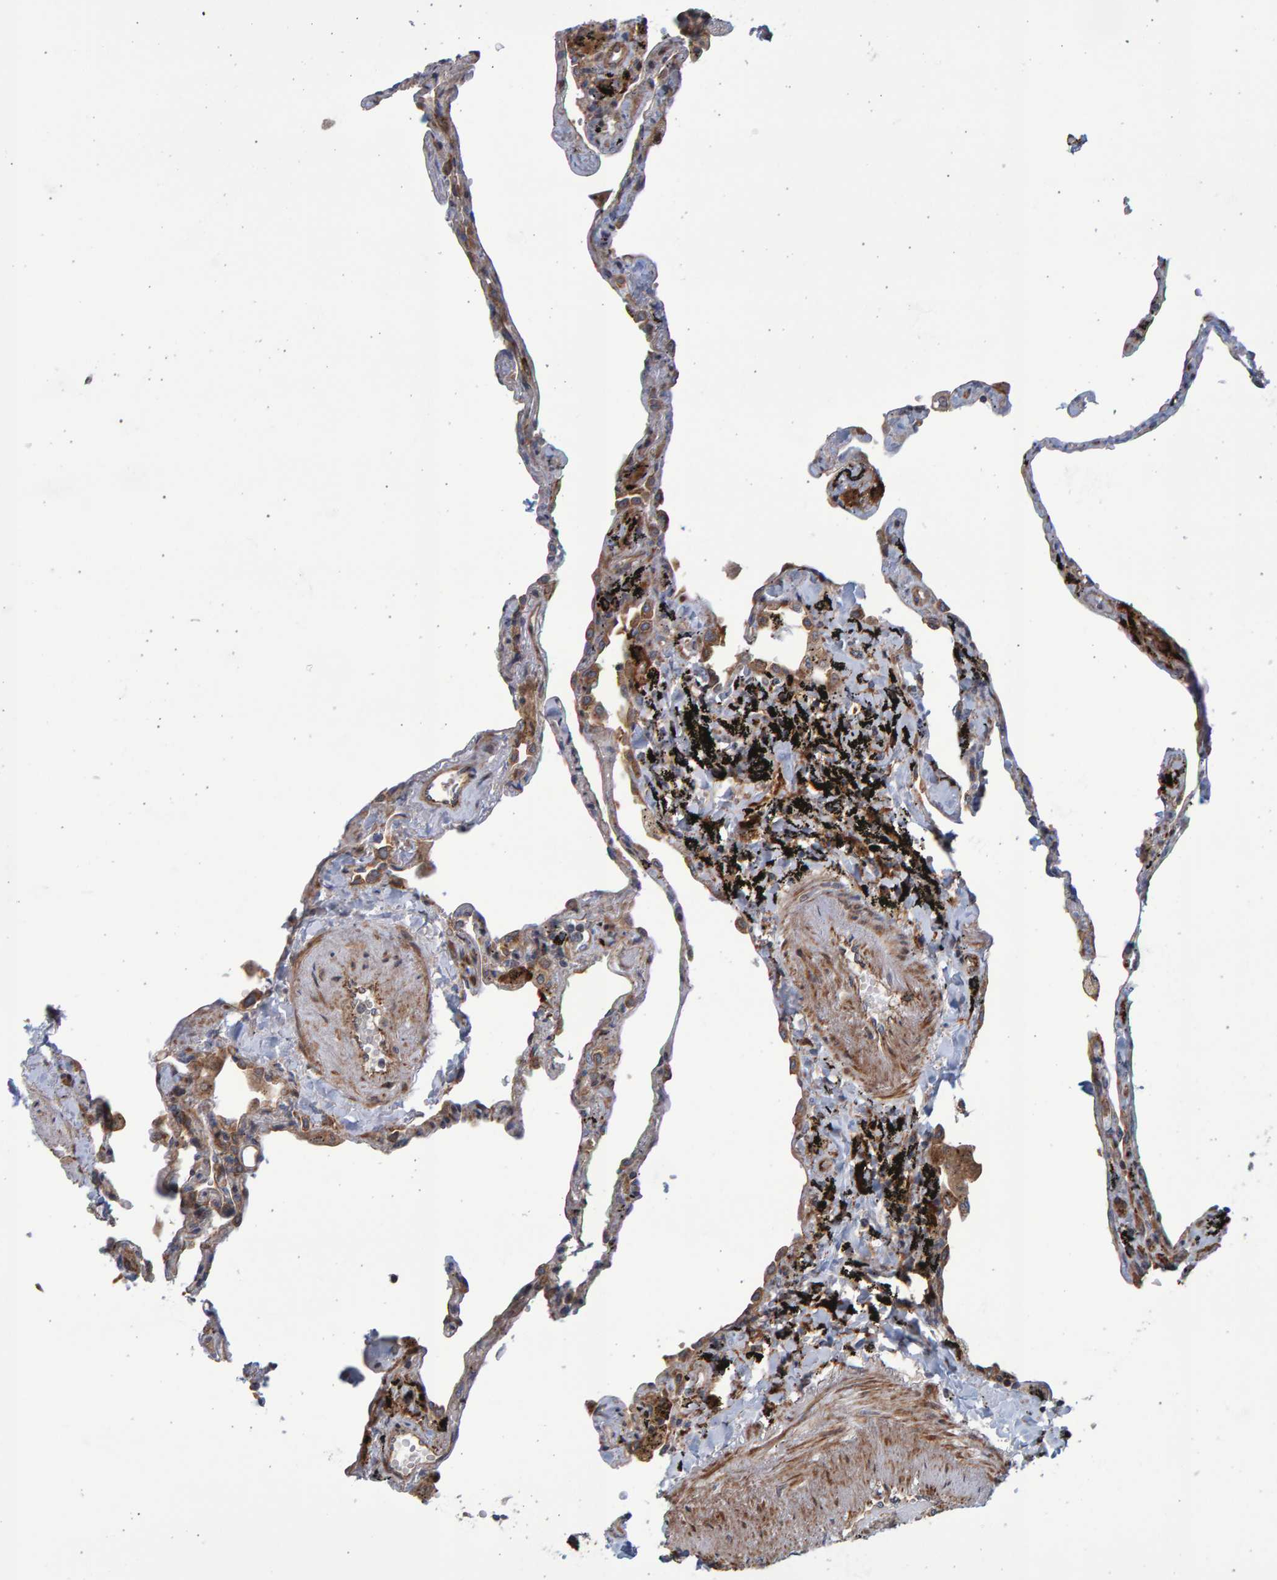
{"staining": {"intensity": "weak", "quantity": "25%-75%", "location": "cytoplasmic/membranous"}, "tissue": "lung", "cell_type": "Alveolar cells", "image_type": "normal", "snomed": [{"axis": "morphology", "description": "Normal tissue, NOS"}, {"axis": "topography", "description": "Lung"}], "caption": "Protein expression analysis of unremarkable human lung reveals weak cytoplasmic/membranous staining in approximately 25%-75% of alveolar cells. (Brightfield microscopy of DAB IHC at high magnification).", "gene": "LRBA", "patient": {"sex": "male", "age": 59}}